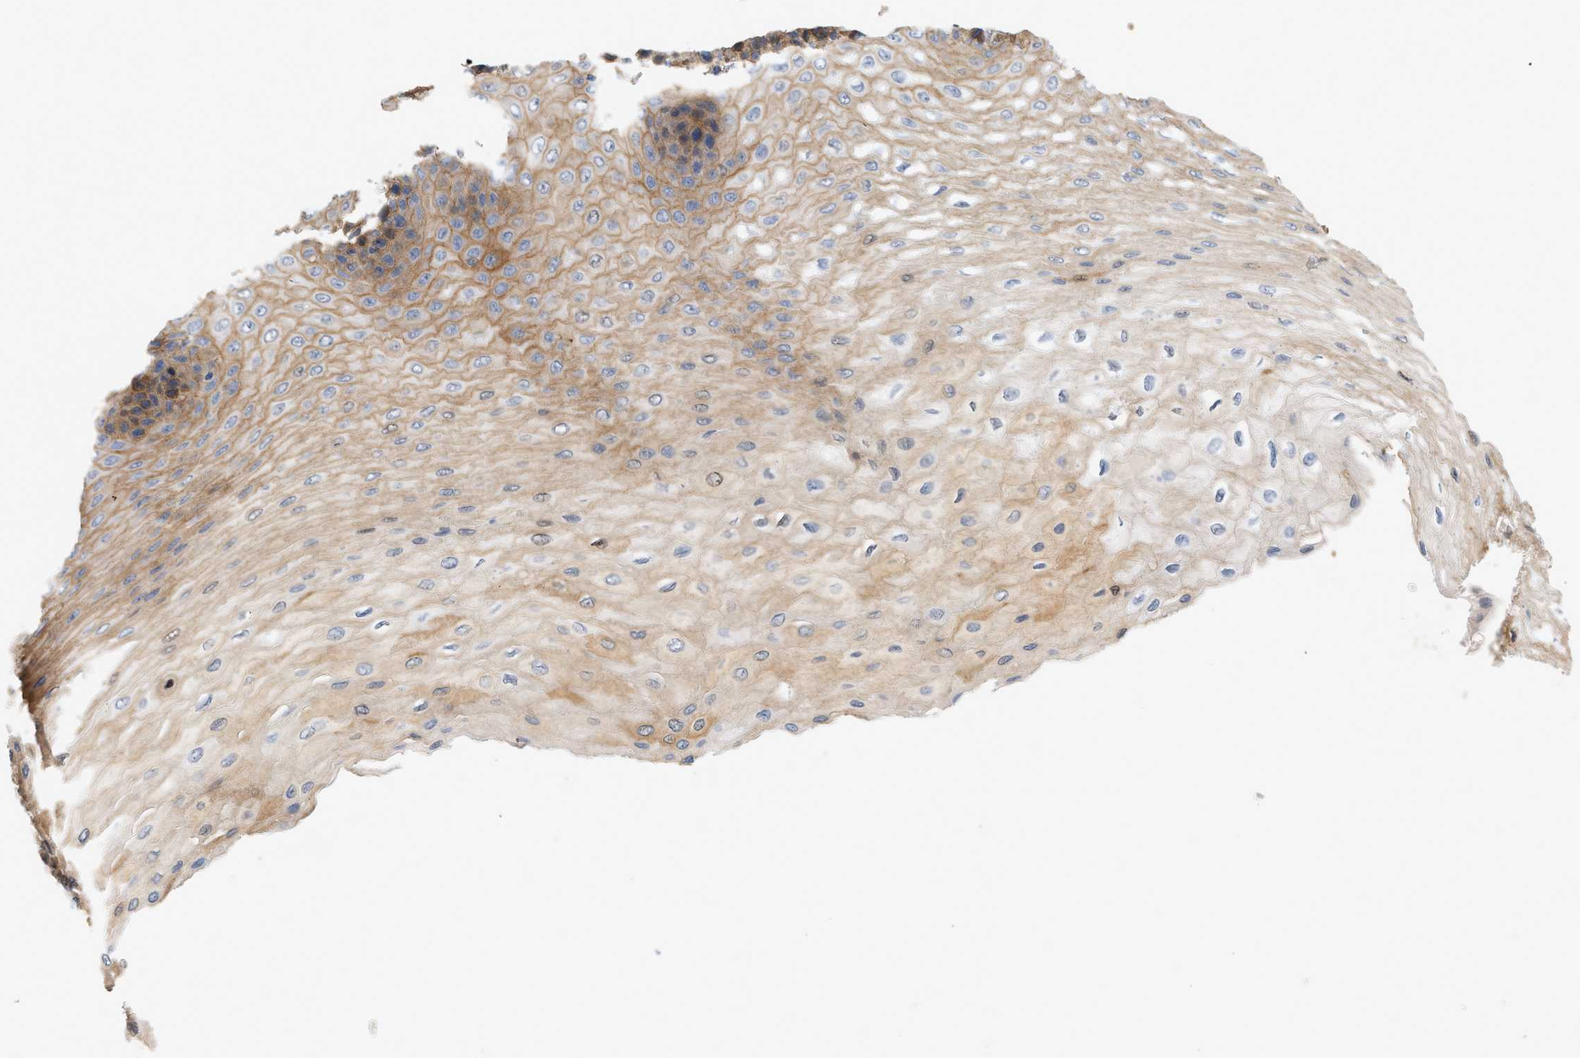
{"staining": {"intensity": "moderate", "quantity": "<25%", "location": "cytoplasmic/membranous"}, "tissue": "esophagus", "cell_type": "Squamous epithelial cells", "image_type": "normal", "snomed": [{"axis": "morphology", "description": "Normal tissue, NOS"}, {"axis": "topography", "description": "Esophagus"}], "caption": "The photomicrograph demonstrates staining of benign esophagus, revealing moderate cytoplasmic/membranous protein positivity (brown color) within squamous epithelial cells. (DAB = brown stain, brightfield microscopy at high magnification).", "gene": "CTXN1", "patient": {"sex": "female", "age": 72}}